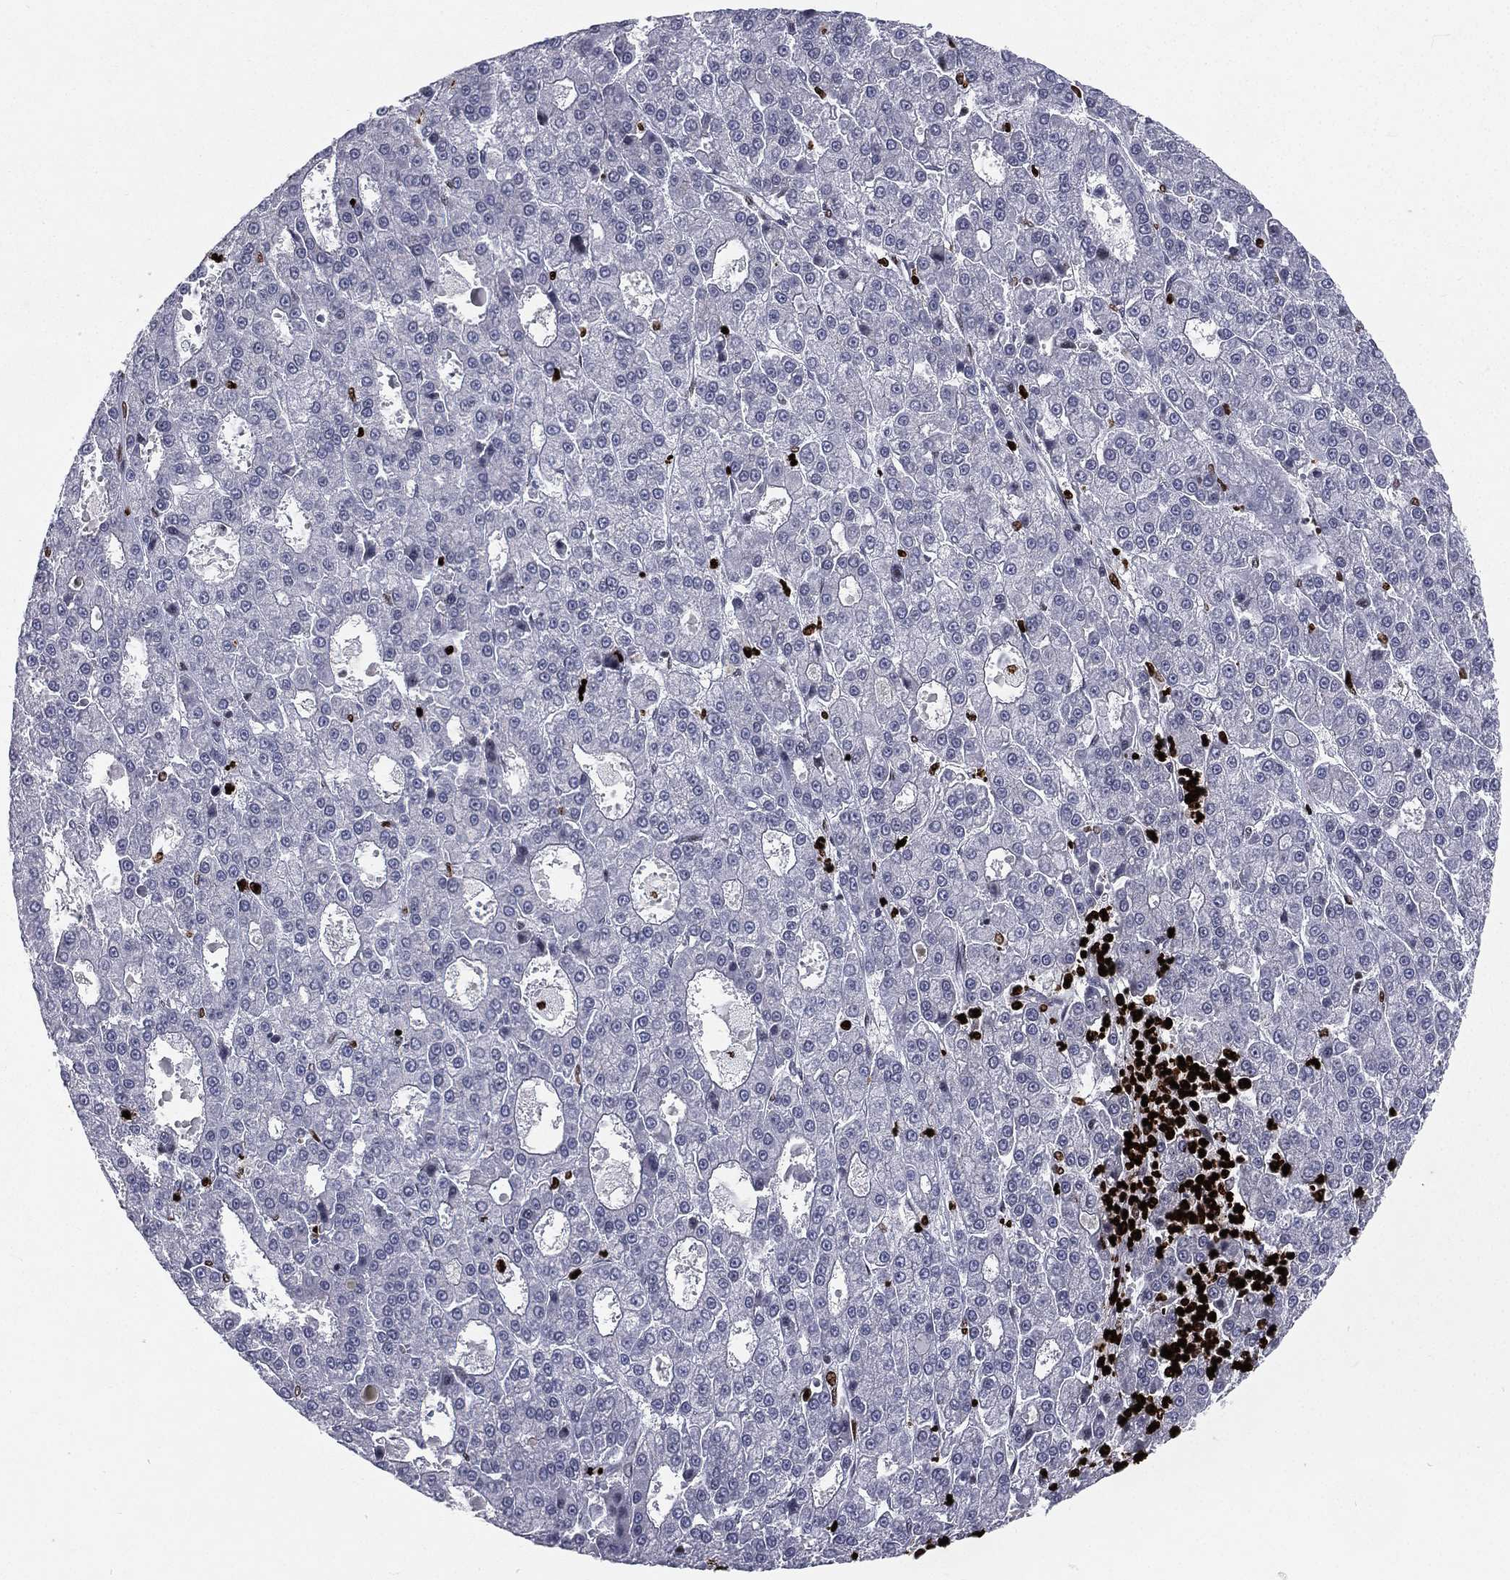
{"staining": {"intensity": "negative", "quantity": "none", "location": "none"}, "tissue": "liver cancer", "cell_type": "Tumor cells", "image_type": "cancer", "snomed": [{"axis": "morphology", "description": "Carcinoma, Hepatocellular, NOS"}, {"axis": "topography", "description": "Liver"}], "caption": "Immunohistochemistry photomicrograph of neoplastic tissue: liver hepatocellular carcinoma stained with DAB (3,3'-diaminobenzidine) displays no significant protein expression in tumor cells. The staining is performed using DAB brown chromogen with nuclei counter-stained in using hematoxylin.", "gene": "MNDA", "patient": {"sex": "male", "age": 70}}